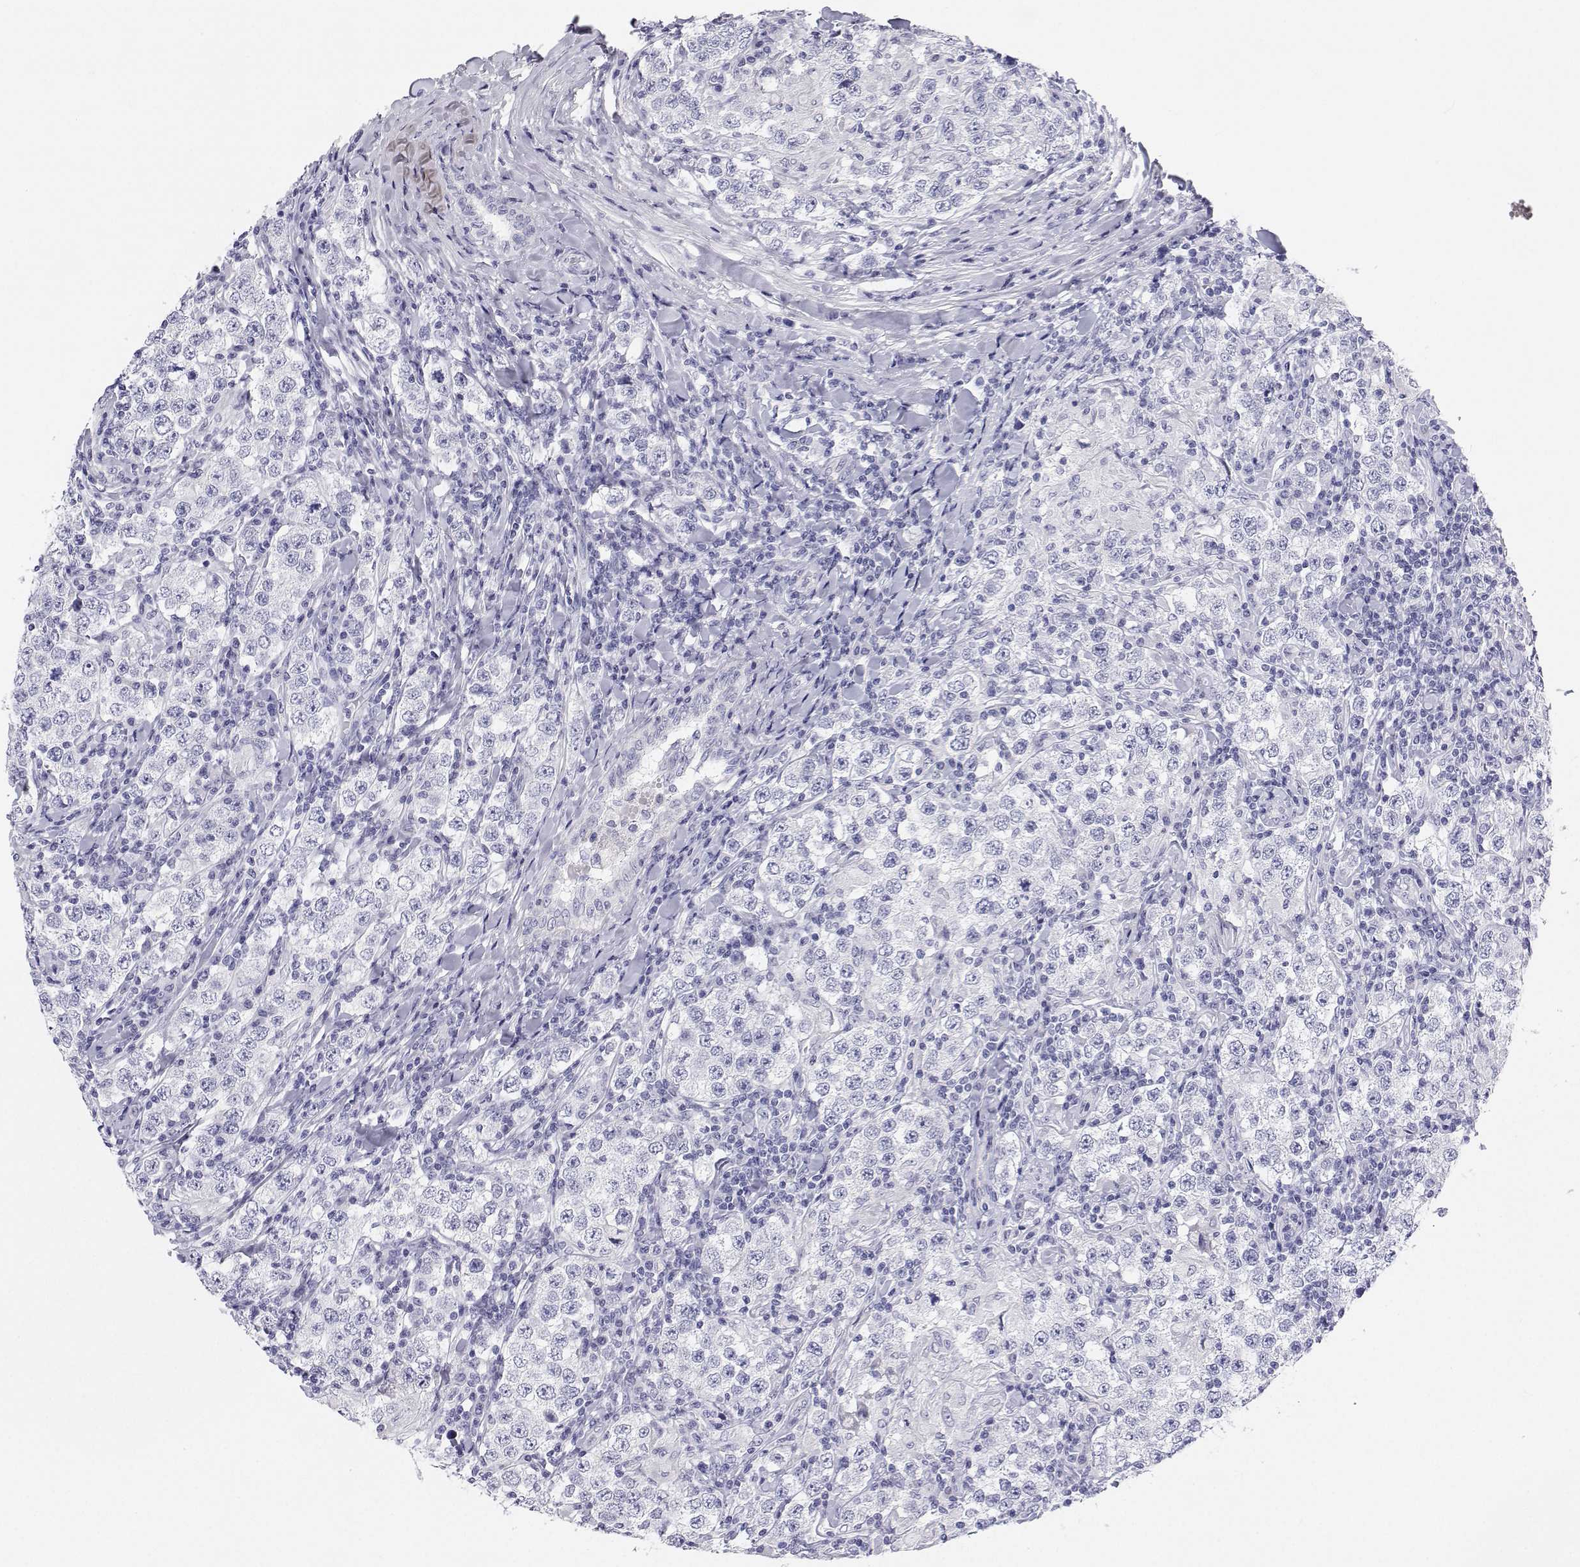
{"staining": {"intensity": "negative", "quantity": "none", "location": "none"}, "tissue": "testis cancer", "cell_type": "Tumor cells", "image_type": "cancer", "snomed": [{"axis": "morphology", "description": "Seminoma, NOS"}, {"axis": "morphology", "description": "Carcinoma, Embryonal, NOS"}, {"axis": "topography", "description": "Testis"}], "caption": "Testis cancer was stained to show a protein in brown. There is no significant positivity in tumor cells. Nuclei are stained in blue.", "gene": "BHMT", "patient": {"sex": "male", "age": 41}}